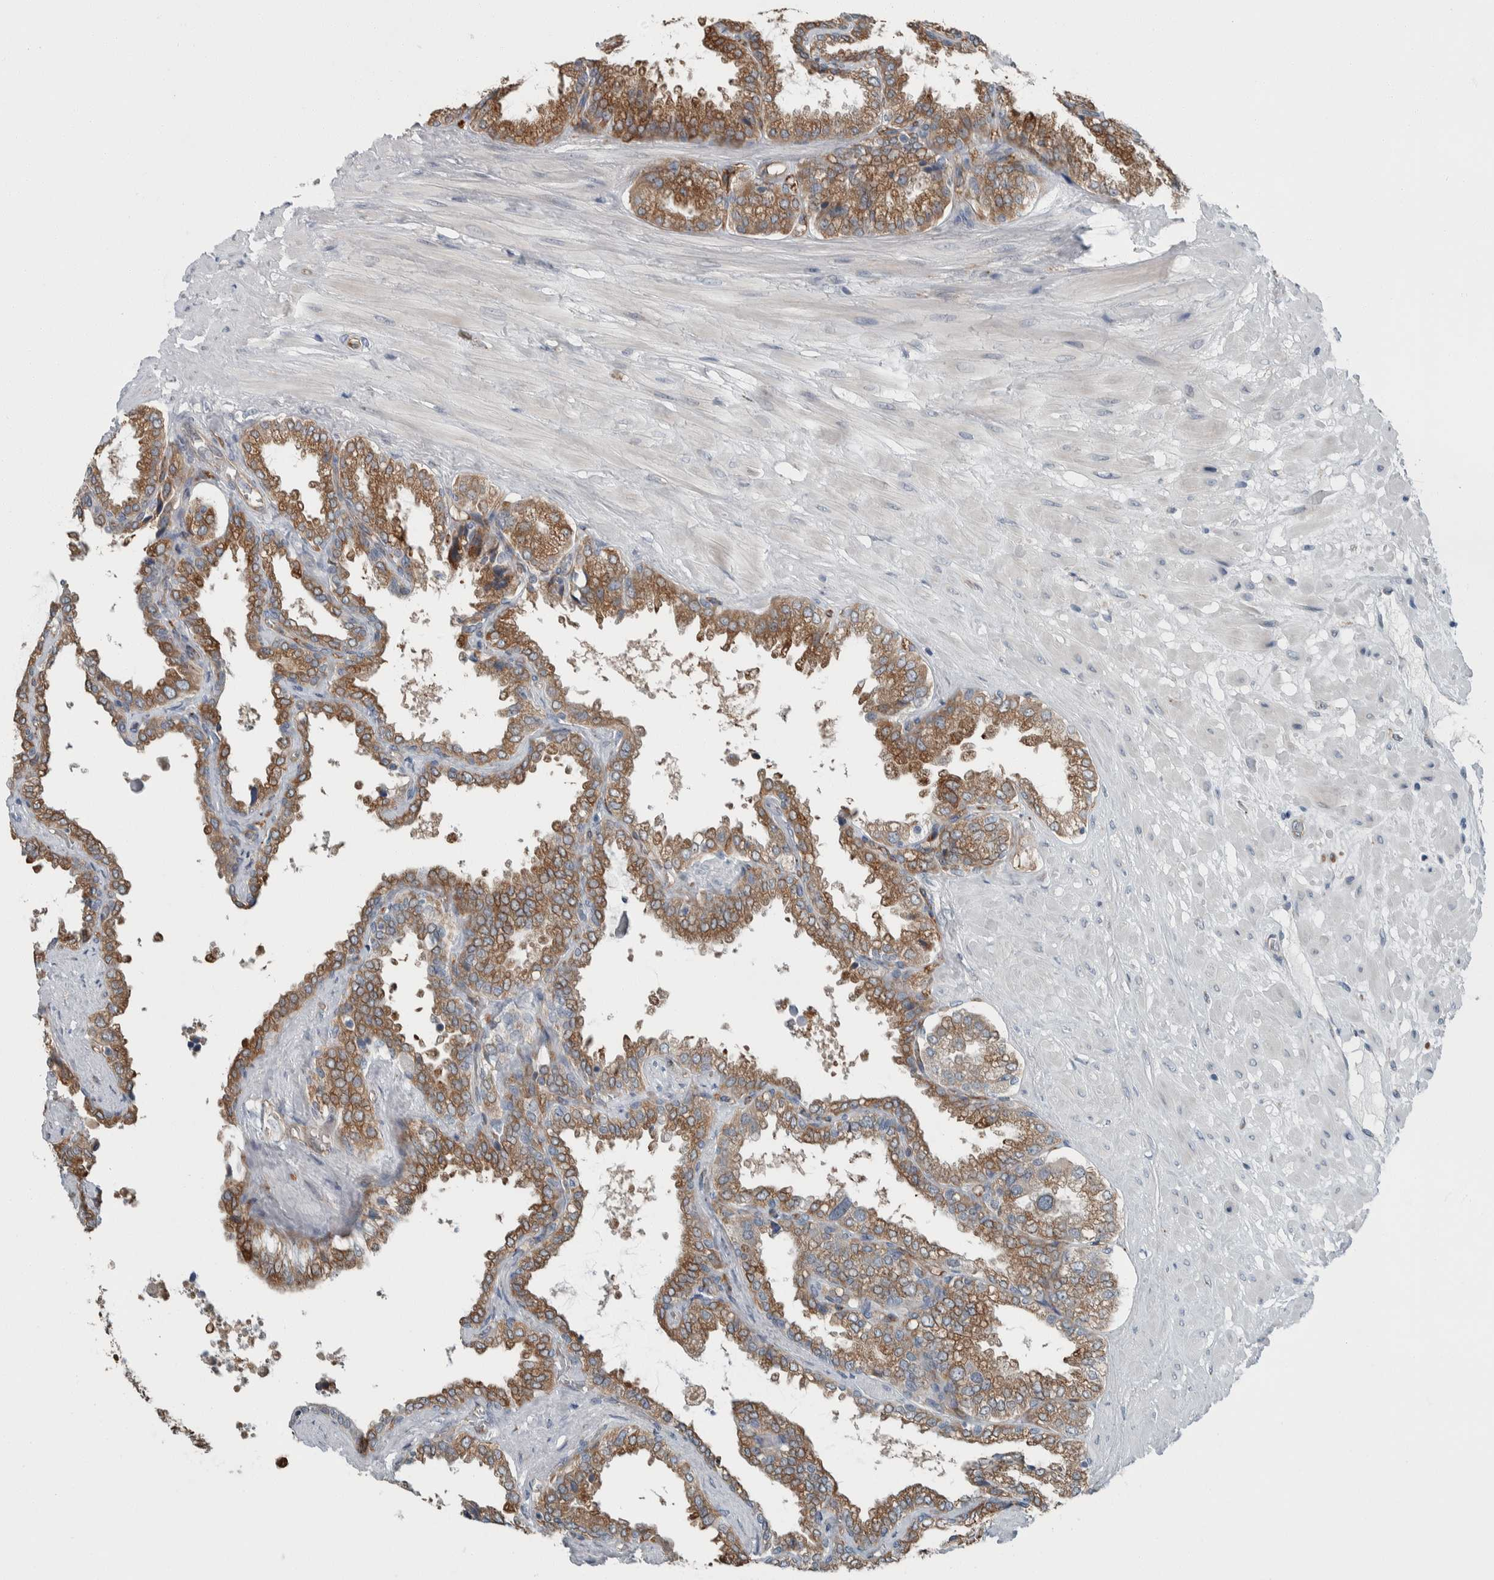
{"staining": {"intensity": "moderate", "quantity": ">75%", "location": "cytoplasmic/membranous"}, "tissue": "seminal vesicle", "cell_type": "Glandular cells", "image_type": "normal", "snomed": [{"axis": "morphology", "description": "Normal tissue, NOS"}, {"axis": "topography", "description": "Seminal veicle"}], "caption": "Moderate cytoplasmic/membranous protein staining is seen in about >75% of glandular cells in seminal vesicle. (Stains: DAB (3,3'-diaminobenzidine) in brown, nuclei in blue, Microscopy: brightfield microscopy at high magnification).", "gene": "USP25", "patient": {"sex": "male", "age": 46}}